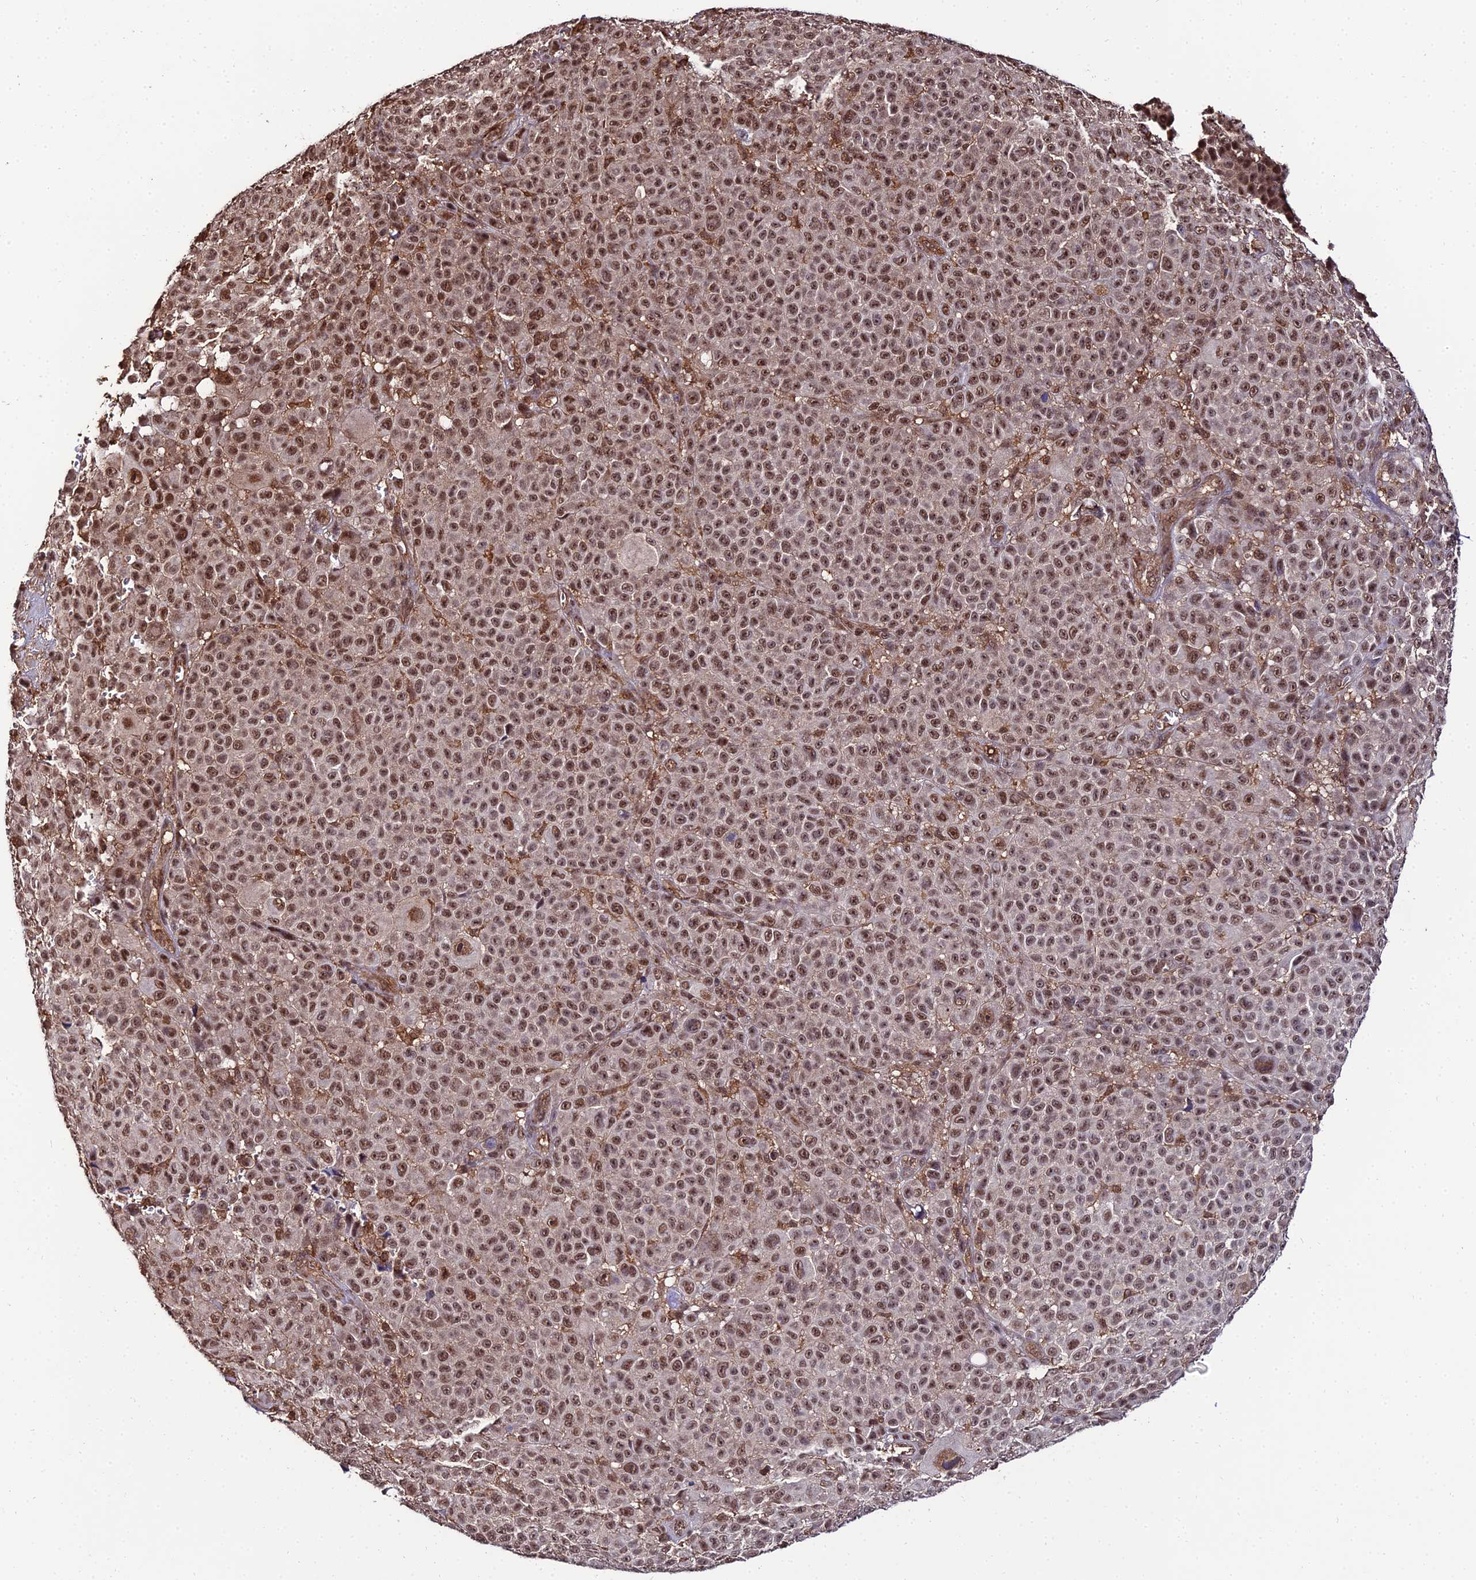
{"staining": {"intensity": "moderate", "quantity": ">75%", "location": "nuclear"}, "tissue": "melanoma", "cell_type": "Tumor cells", "image_type": "cancer", "snomed": [{"axis": "morphology", "description": "Malignant melanoma, NOS"}, {"axis": "topography", "description": "Skin"}], "caption": "Tumor cells reveal medium levels of moderate nuclear expression in approximately >75% of cells in human melanoma. (DAB = brown stain, brightfield microscopy at high magnification).", "gene": "PPP4C", "patient": {"sex": "female", "age": 94}}